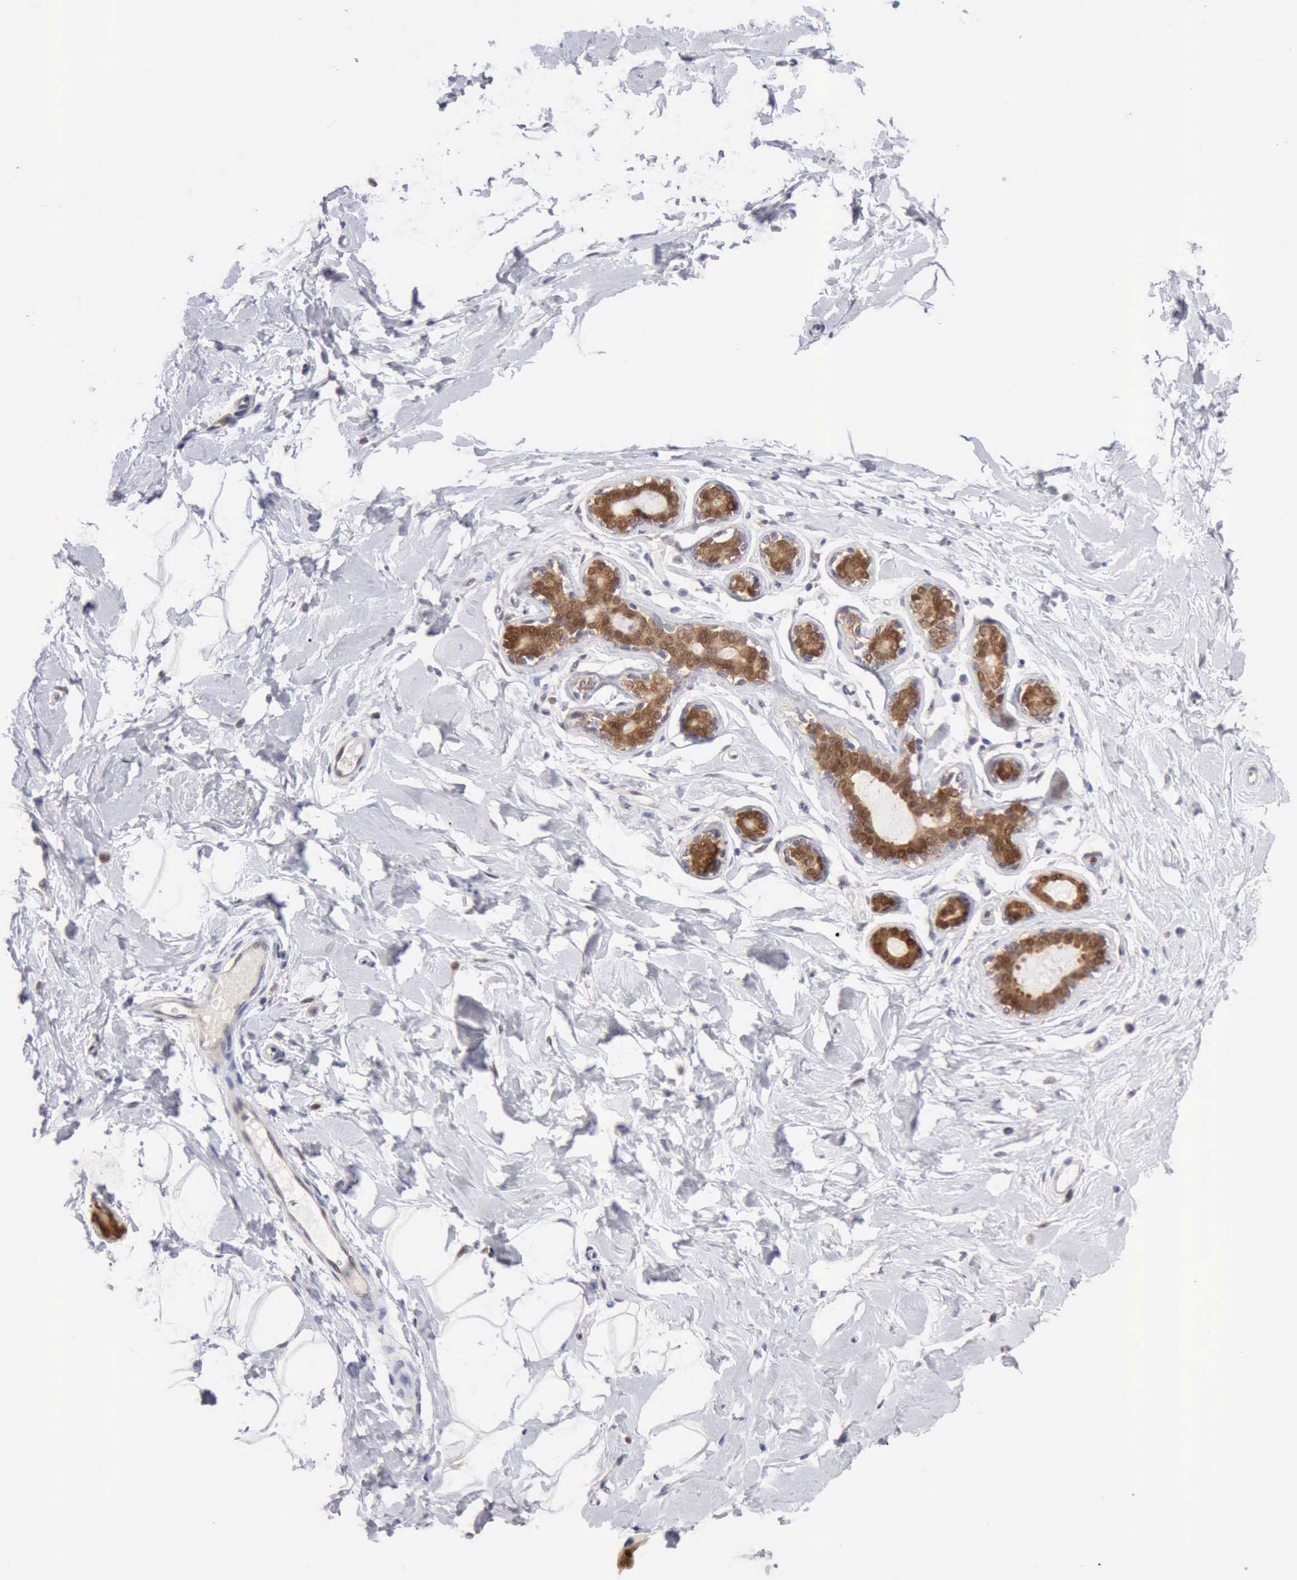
{"staining": {"intensity": "negative", "quantity": "none", "location": "none"}, "tissue": "breast", "cell_type": "Adipocytes", "image_type": "normal", "snomed": [{"axis": "morphology", "description": "Normal tissue, NOS"}, {"axis": "topography", "description": "Breast"}], "caption": "This is an IHC image of benign human breast. There is no positivity in adipocytes.", "gene": "PTGR2", "patient": {"sex": "female", "age": 23}}